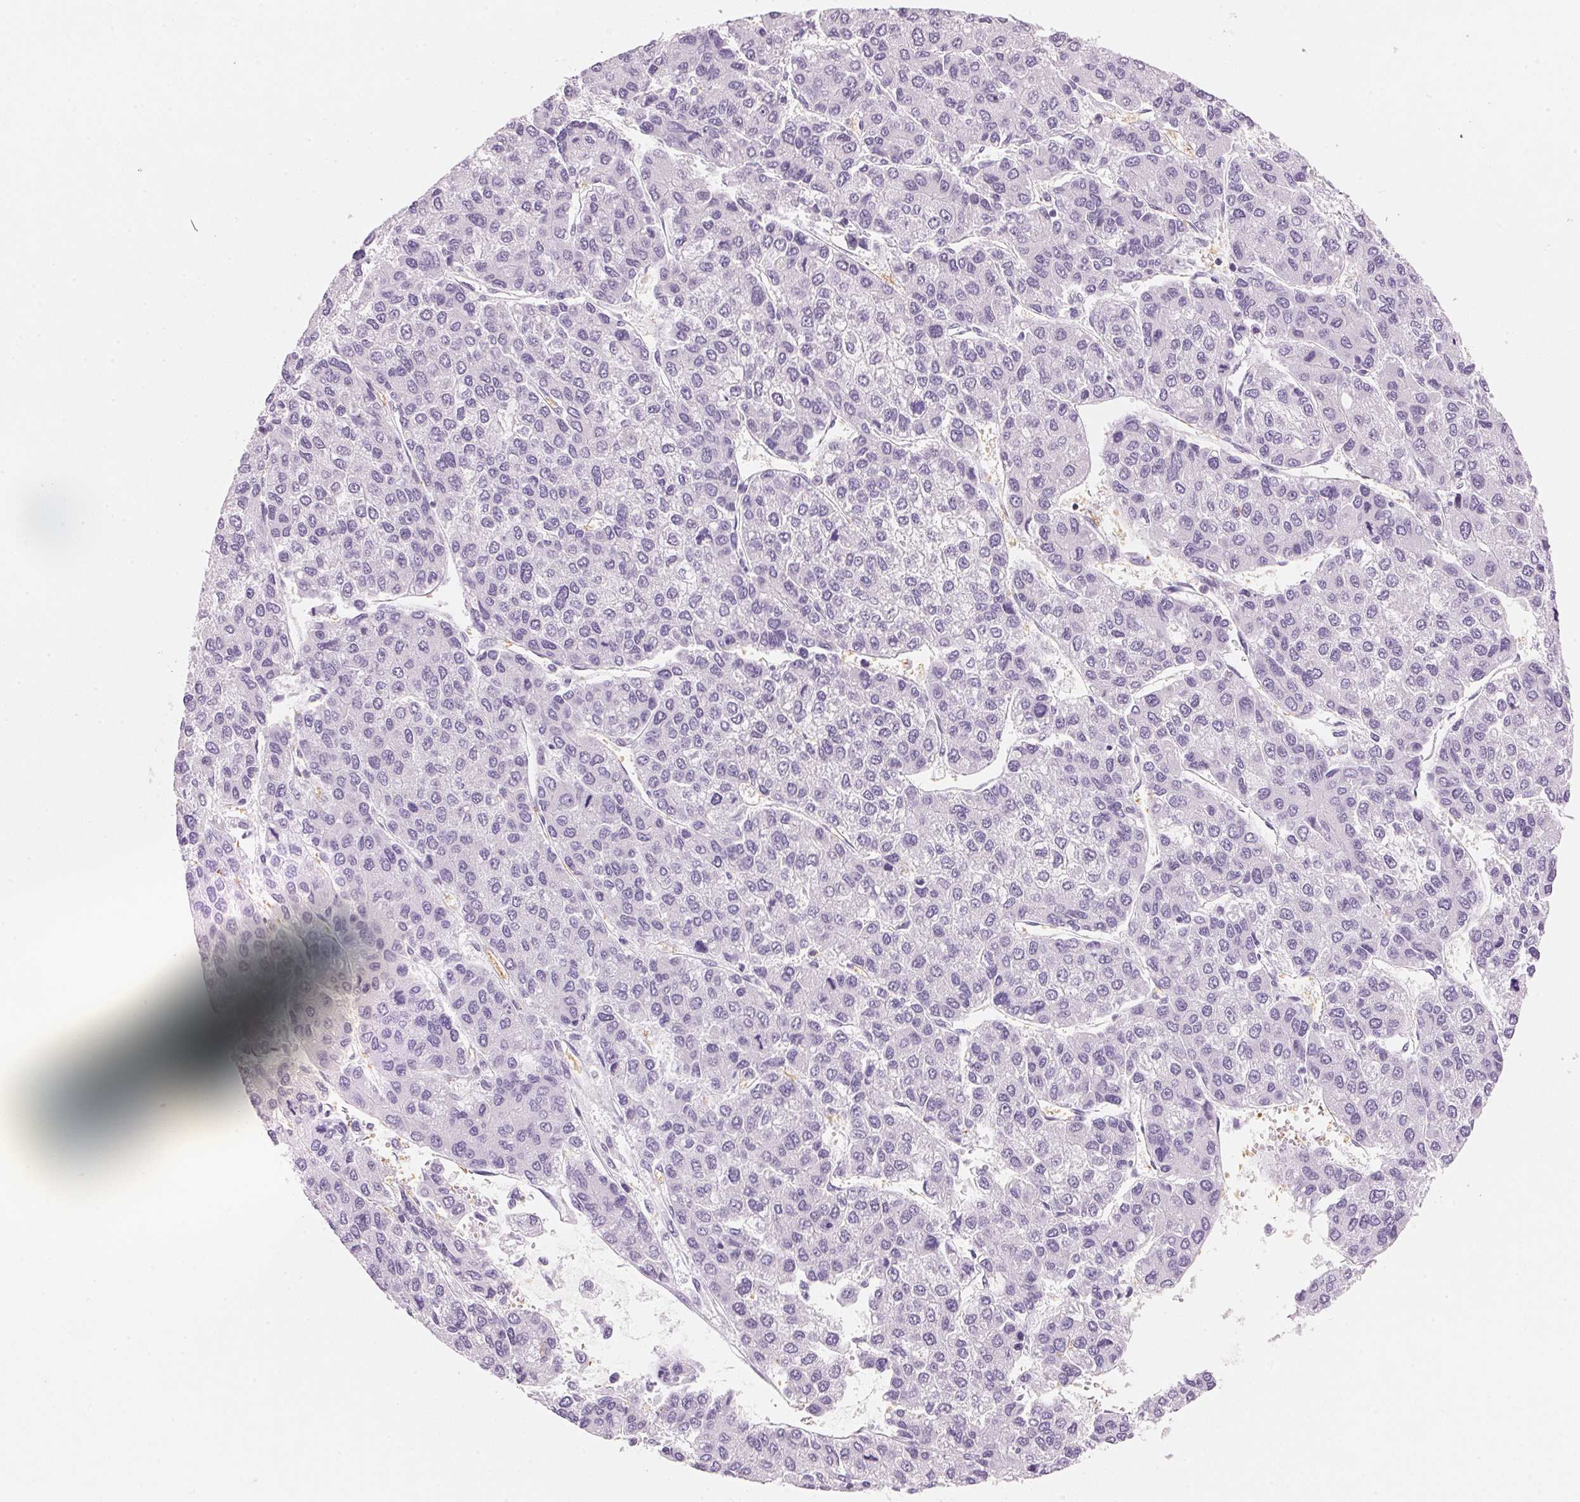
{"staining": {"intensity": "negative", "quantity": "none", "location": "none"}, "tissue": "liver cancer", "cell_type": "Tumor cells", "image_type": "cancer", "snomed": [{"axis": "morphology", "description": "Carcinoma, Hepatocellular, NOS"}, {"axis": "topography", "description": "Liver"}], "caption": "Protein analysis of liver cancer (hepatocellular carcinoma) reveals no significant expression in tumor cells. Nuclei are stained in blue.", "gene": "HOXB13", "patient": {"sex": "female", "age": 66}}